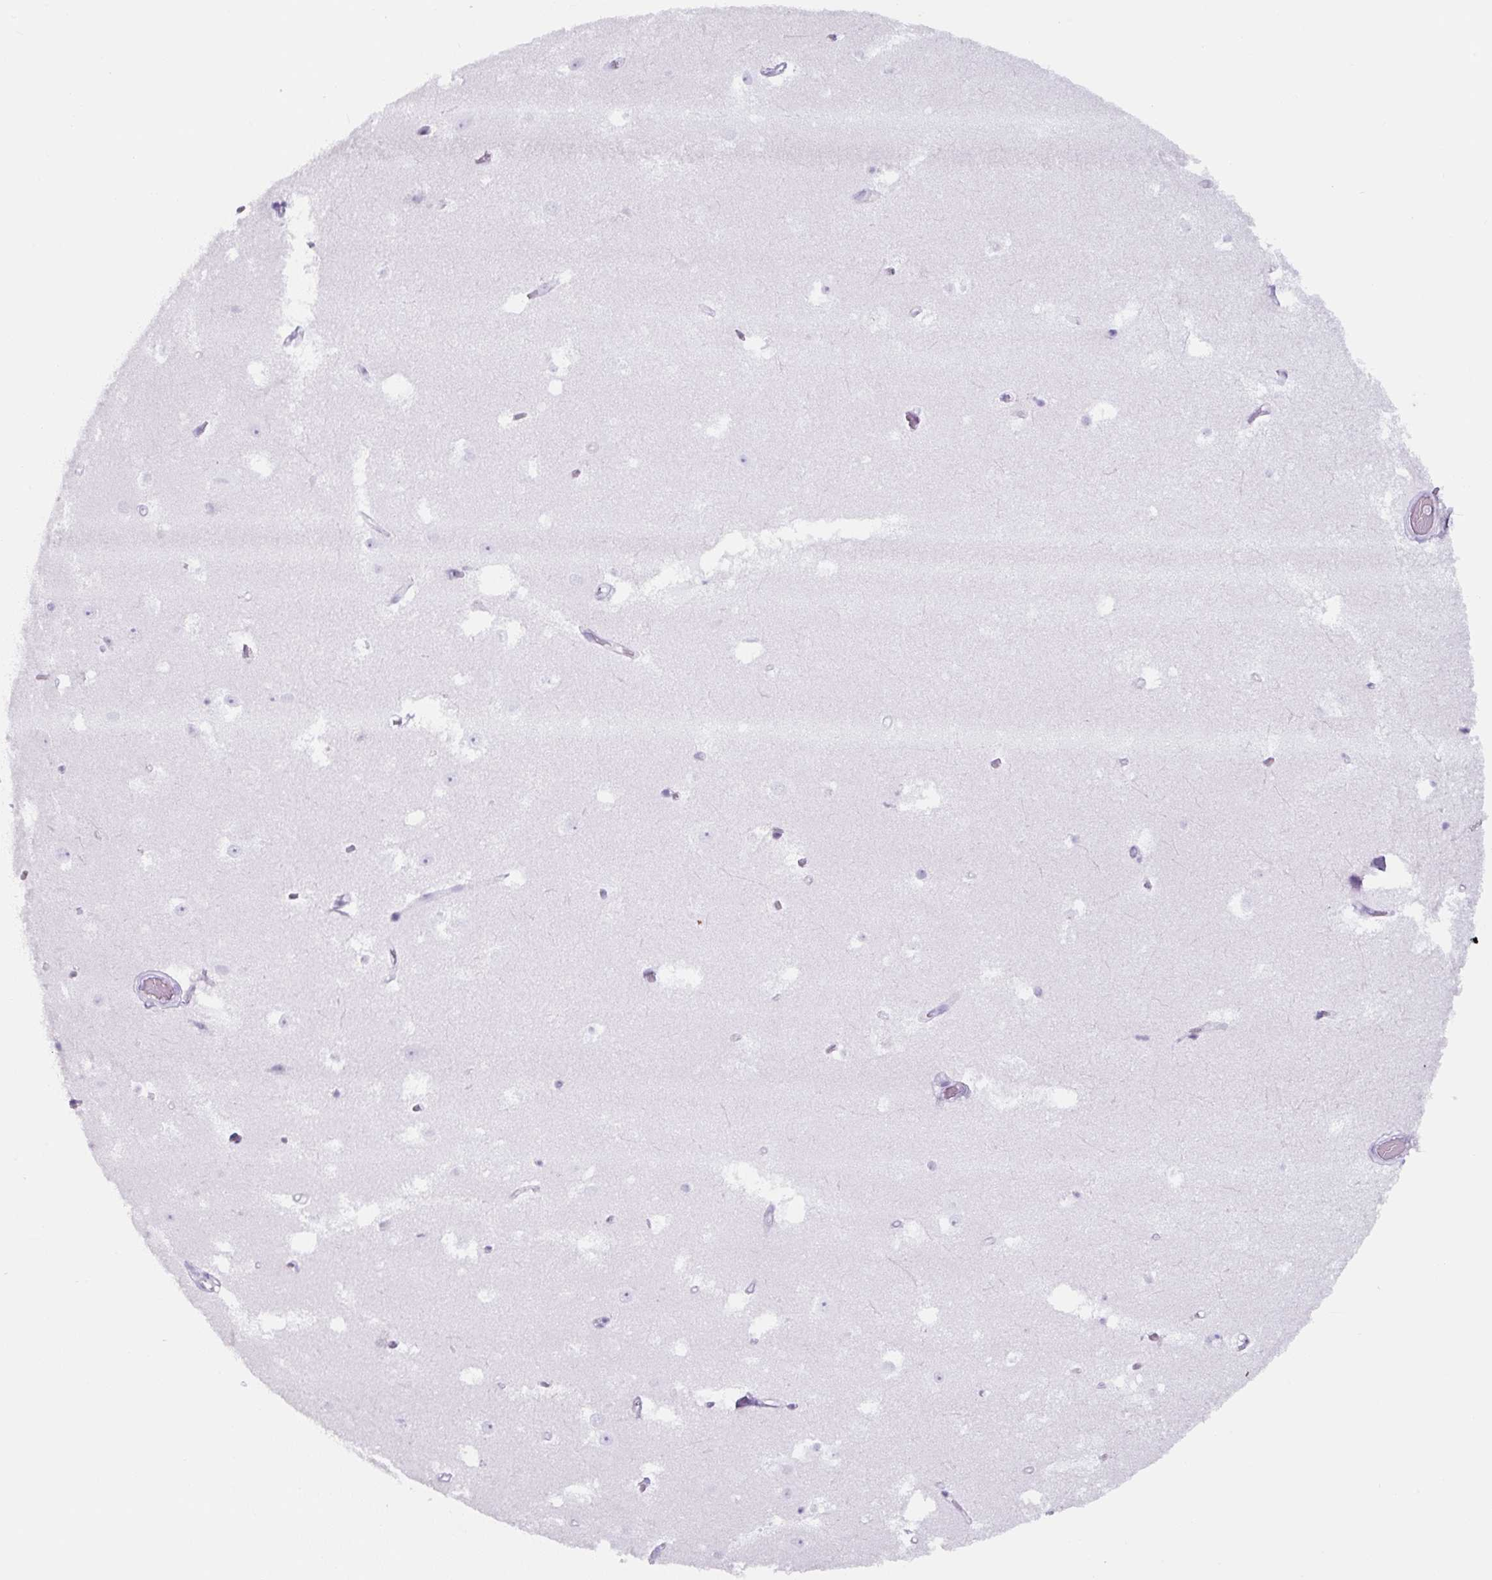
{"staining": {"intensity": "negative", "quantity": "none", "location": "none"}, "tissue": "hippocampus", "cell_type": "Glial cells", "image_type": "normal", "snomed": [{"axis": "morphology", "description": "Normal tissue, NOS"}, {"axis": "topography", "description": "Hippocampus"}], "caption": "IHC of benign human hippocampus reveals no expression in glial cells. The staining was performed using DAB to visualize the protein expression in brown, while the nuclei were stained in blue with hematoxylin (Magnification: 20x).", "gene": "TNFRSF8", "patient": {"sex": "female", "age": 52}}